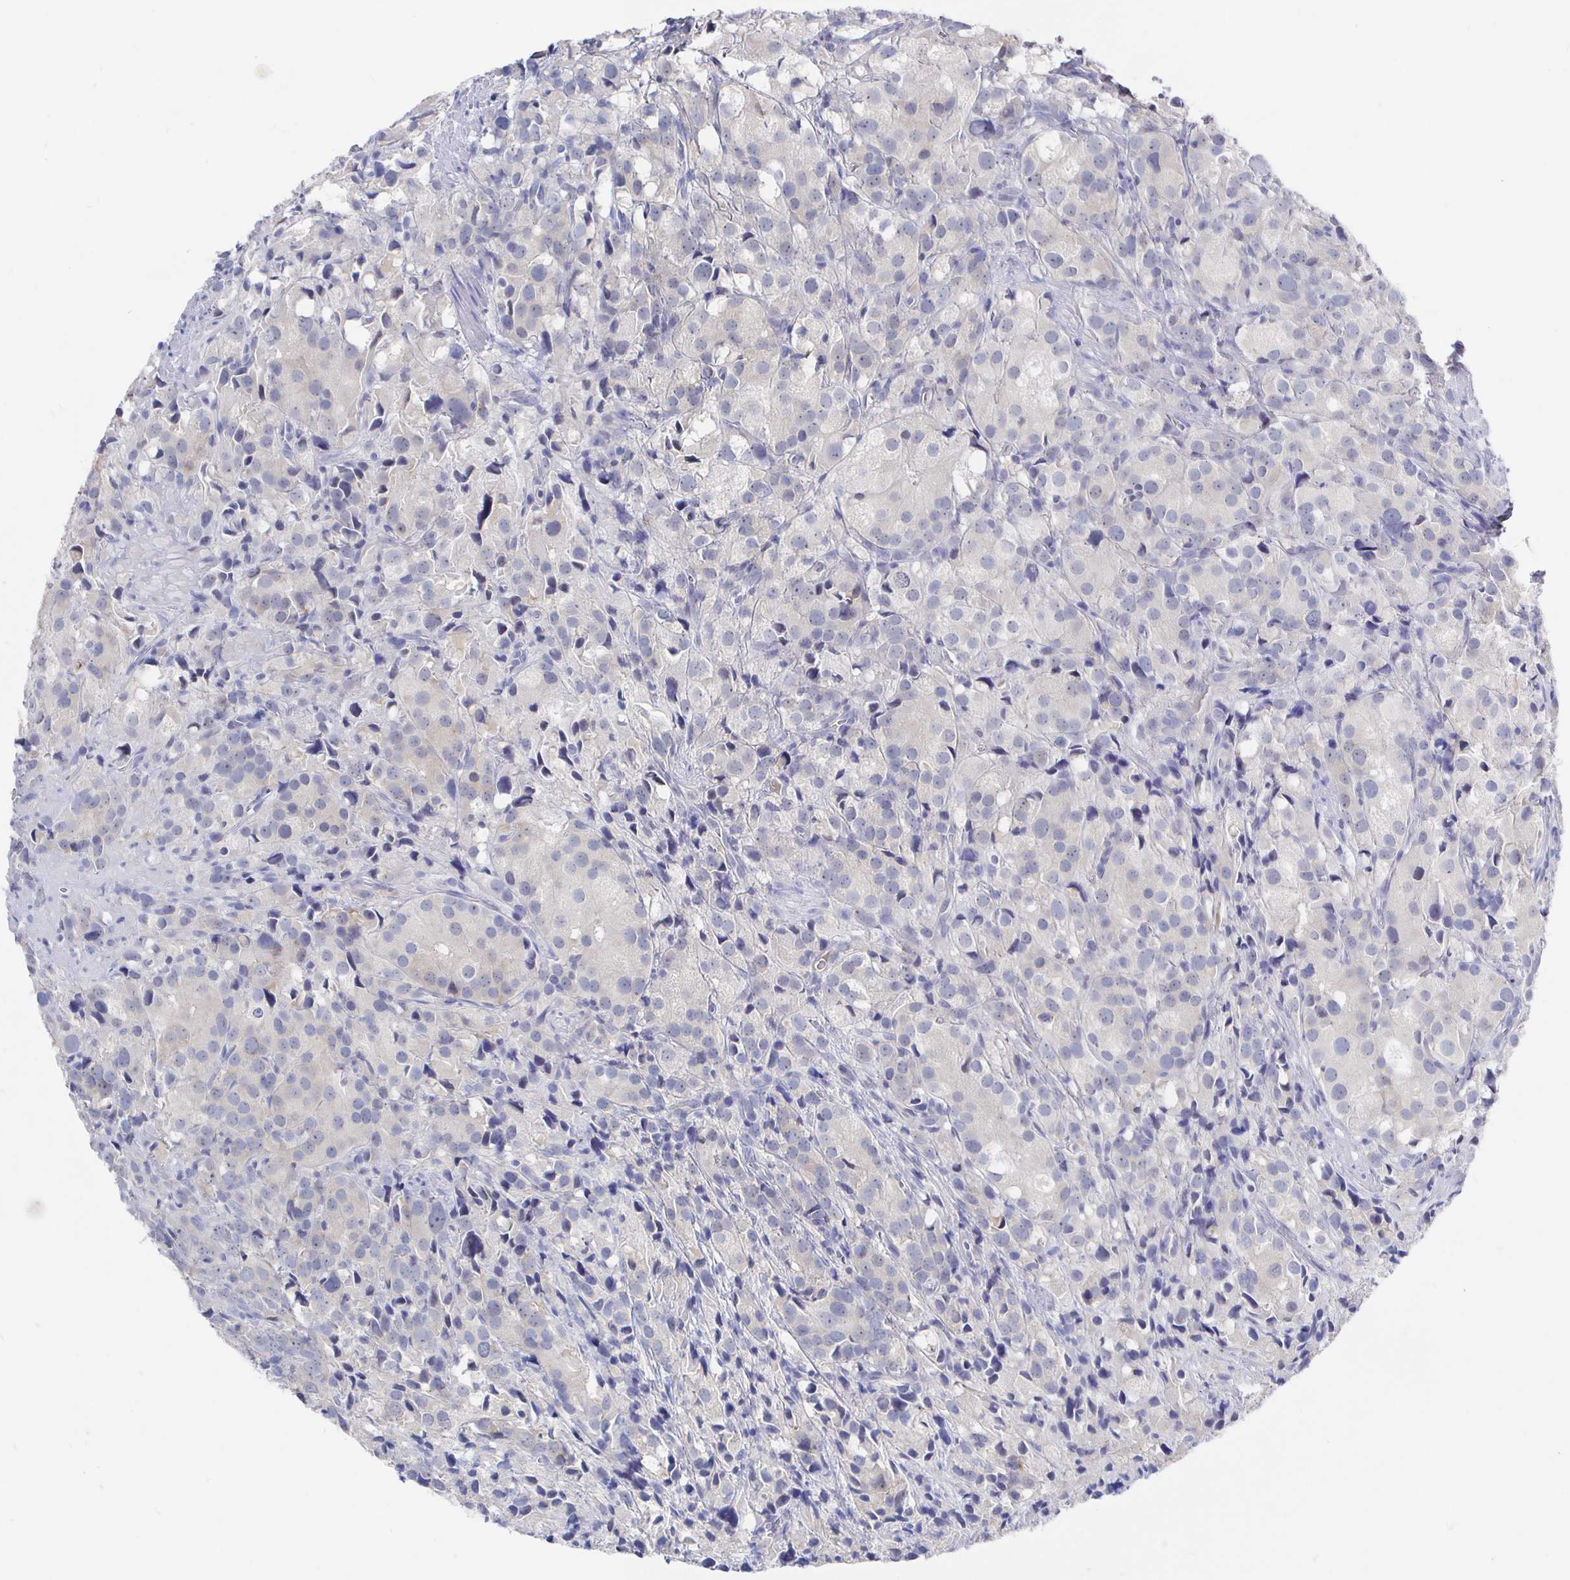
{"staining": {"intensity": "negative", "quantity": "none", "location": "none"}, "tissue": "prostate cancer", "cell_type": "Tumor cells", "image_type": "cancer", "snomed": [{"axis": "morphology", "description": "Adenocarcinoma, High grade"}, {"axis": "topography", "description": "Prostate"}], "caption": "DAB (3,3'-diaminobenzidine) immunohistochemical staining of human prostate cancer (high-grade adenocarcinoma) reveals no significant expression in tumor cells. Brightfield microscopy of immunohistochemistry (IHC) stained with DAB (brown) and hematoxylin (blue), captured at high magnification.", "gene": "LRRC23", "patient": {"sex": "male", "age": 86}}